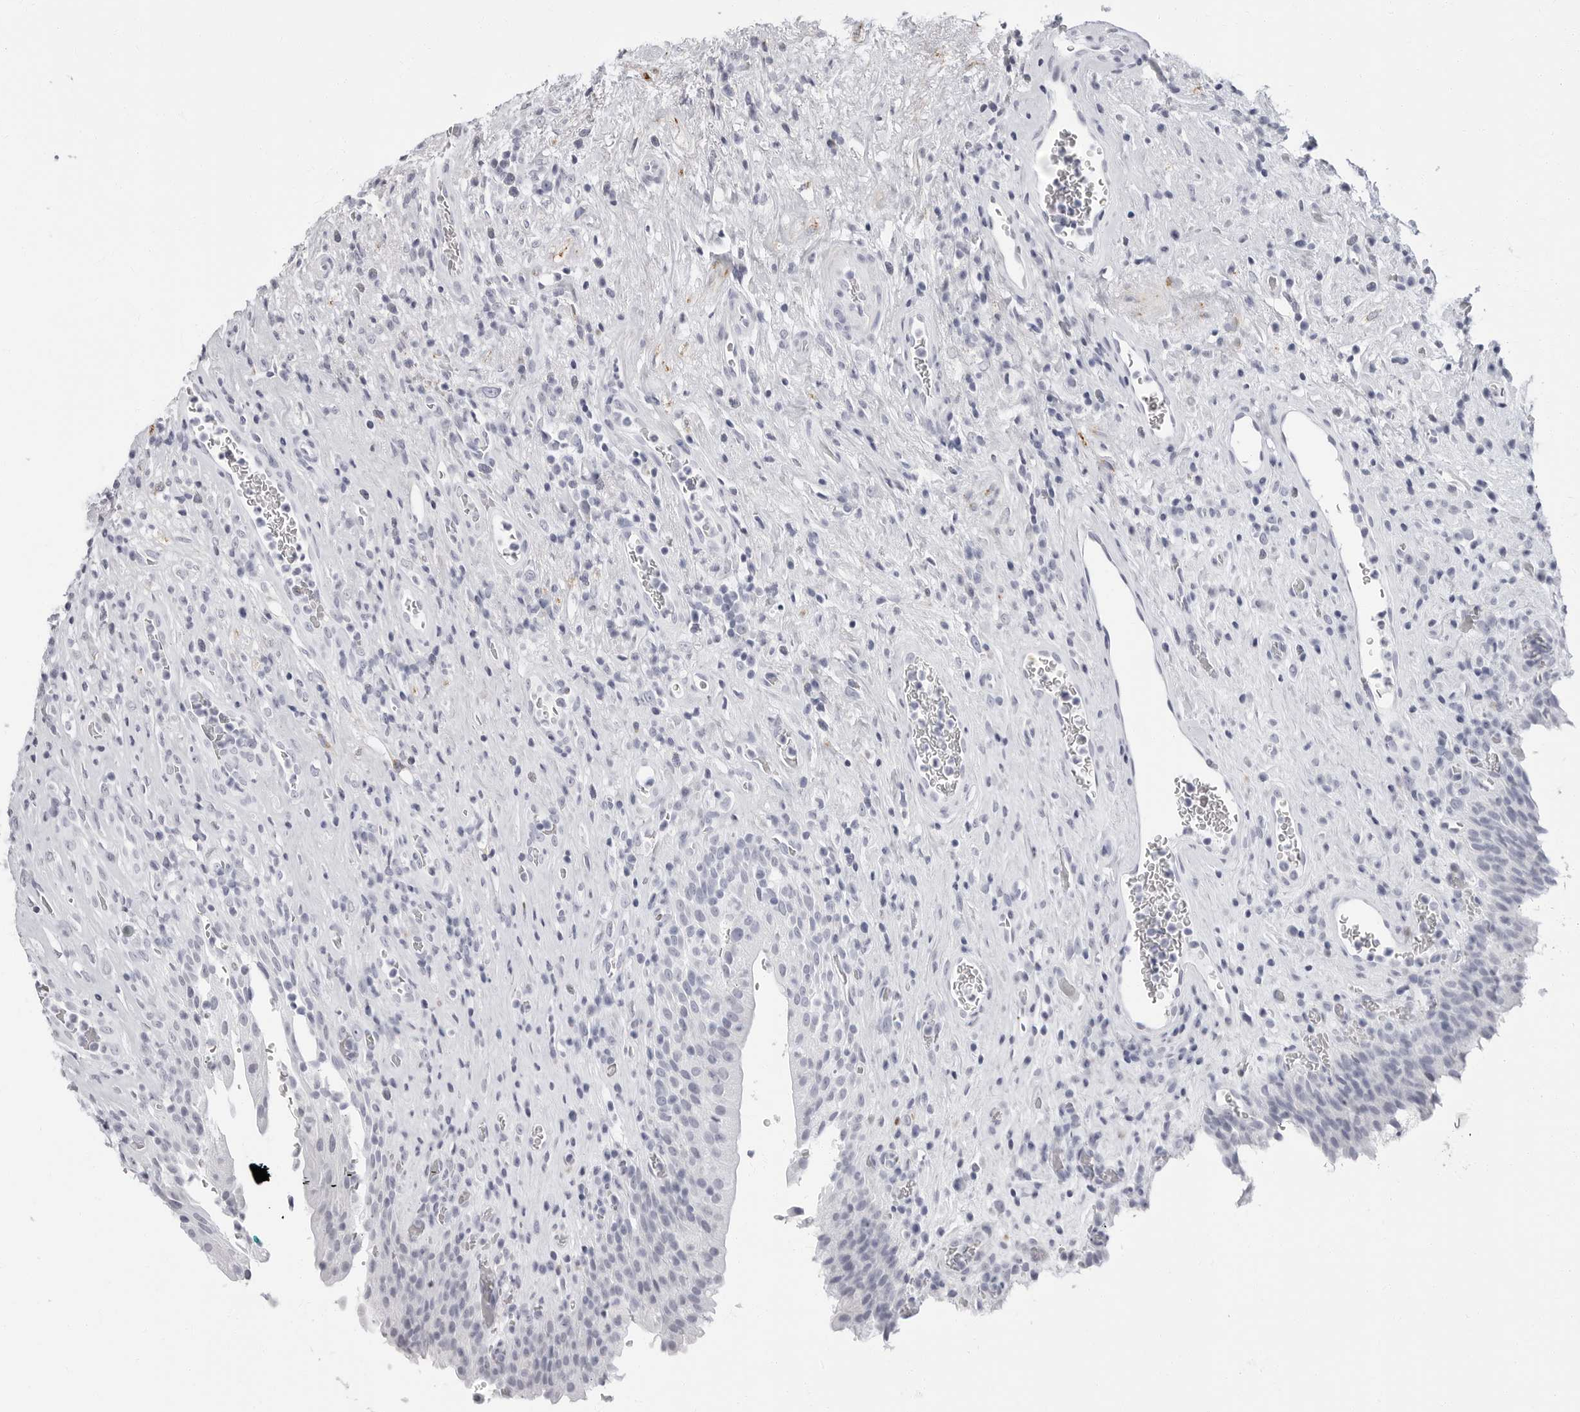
{"staining": {"intensity": "negative", "quantity": "none", "location": "none"}, "tissue": "urinary bladder", "cell_type": "Urothelial cells", "image_type": "normal", "snomed": [{"axis": "morphology", "description": "Normal tissue, NOS"}, {"axis": "morphology", "description": "Inflammation, NOS"}, {"axis": "topography", "description": "Urinary bladder"}], "caption": "A micrograph of urinary bladder stained for a protein reveals no brown staining in urothelial cells.", "gene": "ERICH3", "patient": {"sex": "female", "age": 75}}